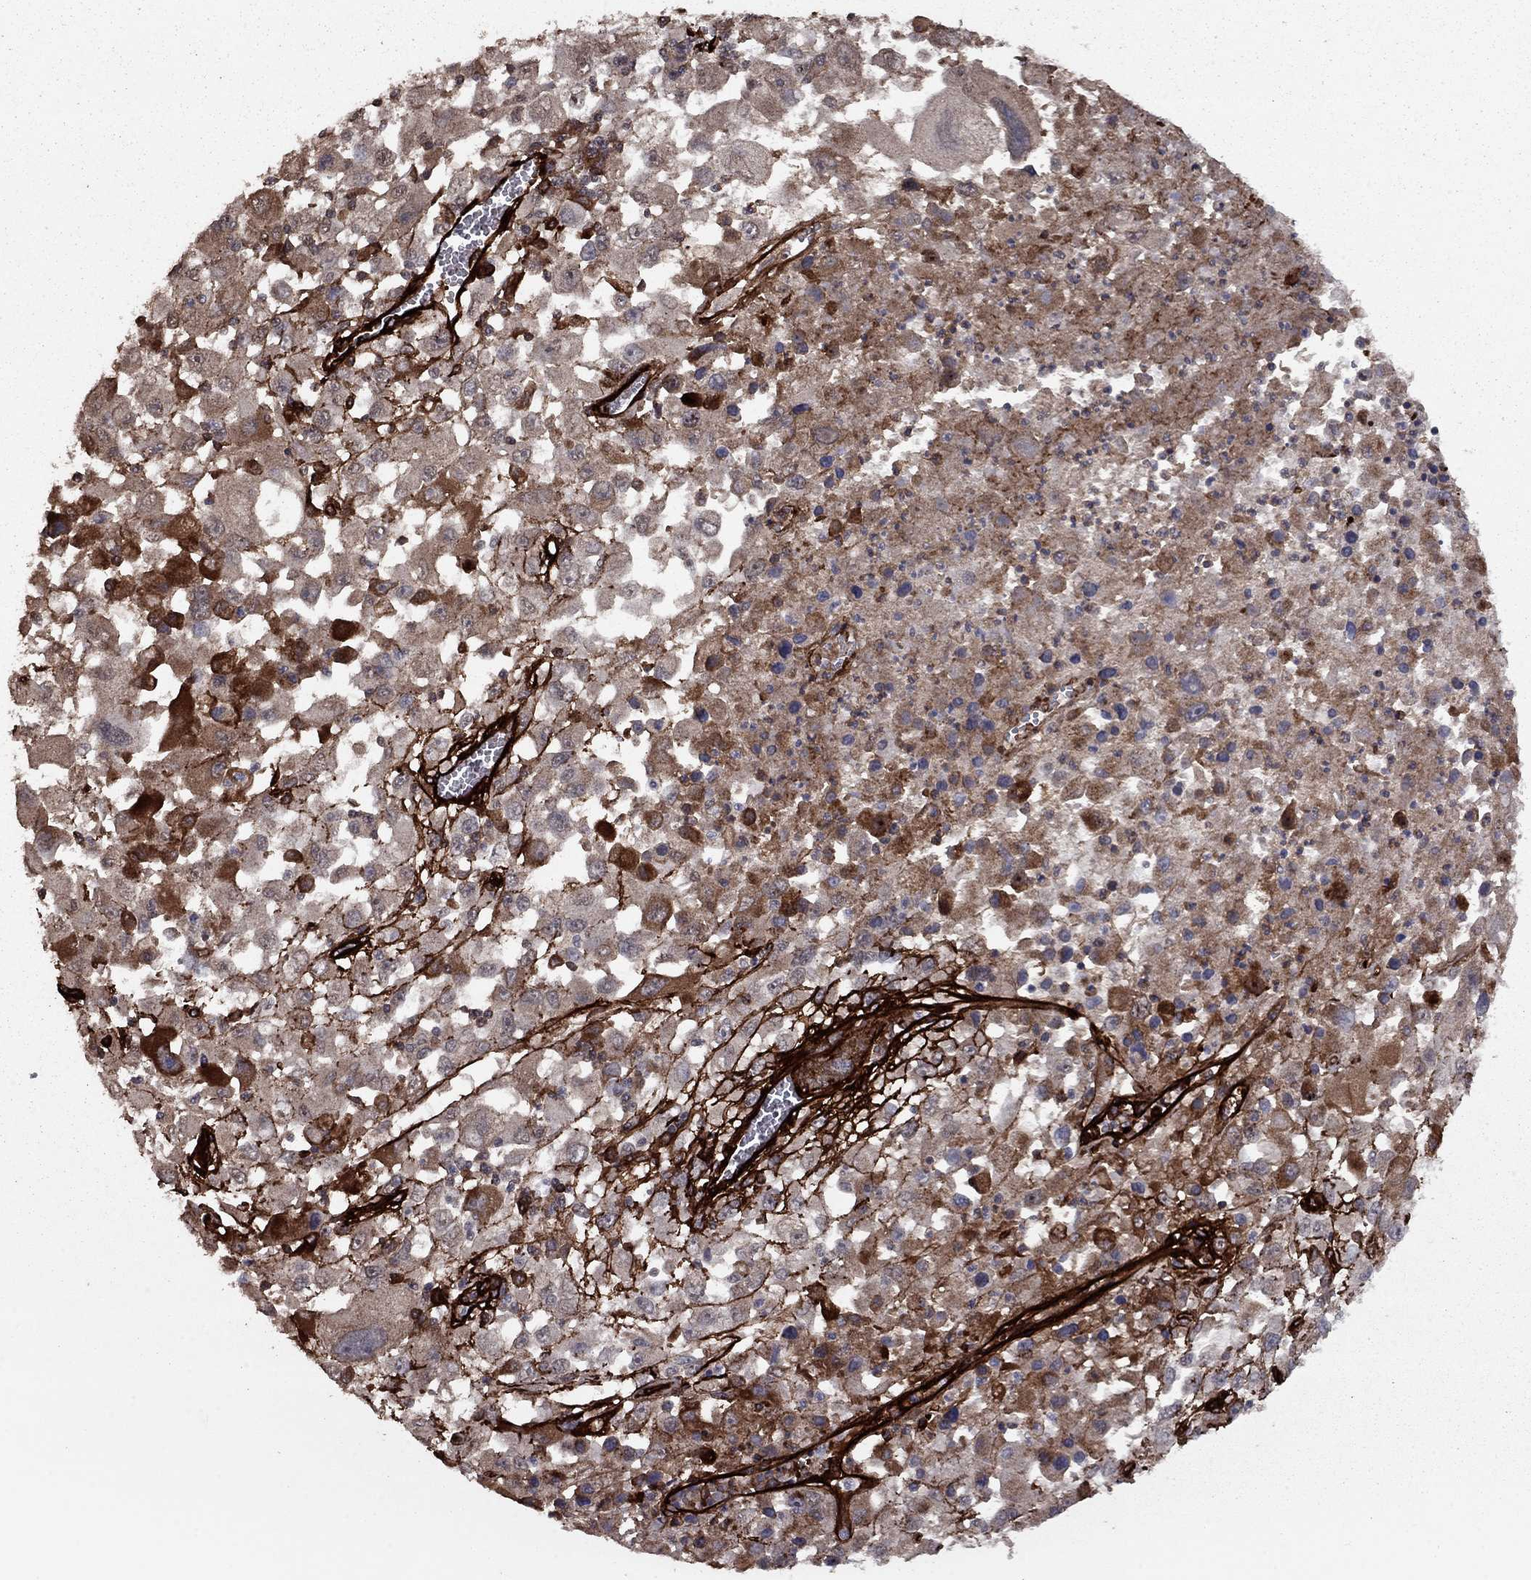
{"staining": {"intensity": "moderate", "quantity": "25%-75%", "location": "cytoplasmic/membranous"}, "tissue": "melanoma", "cell_type": "Tumor cells", "image_type": "cancer", "snomed": [{"axis": "morphology", "description": "Malignant melanoma, Metastatic site"}, {"axis": "topography", "description": "Soft tissue"}], "caption": "Brown immunohistochemical staining in human melanoma displays moderate cytoplasmic/membranous expression in approximately 25%-75% of tumor cells.", "gene": "COL18A1", "patient": {"sex": "male", "age": 50}}